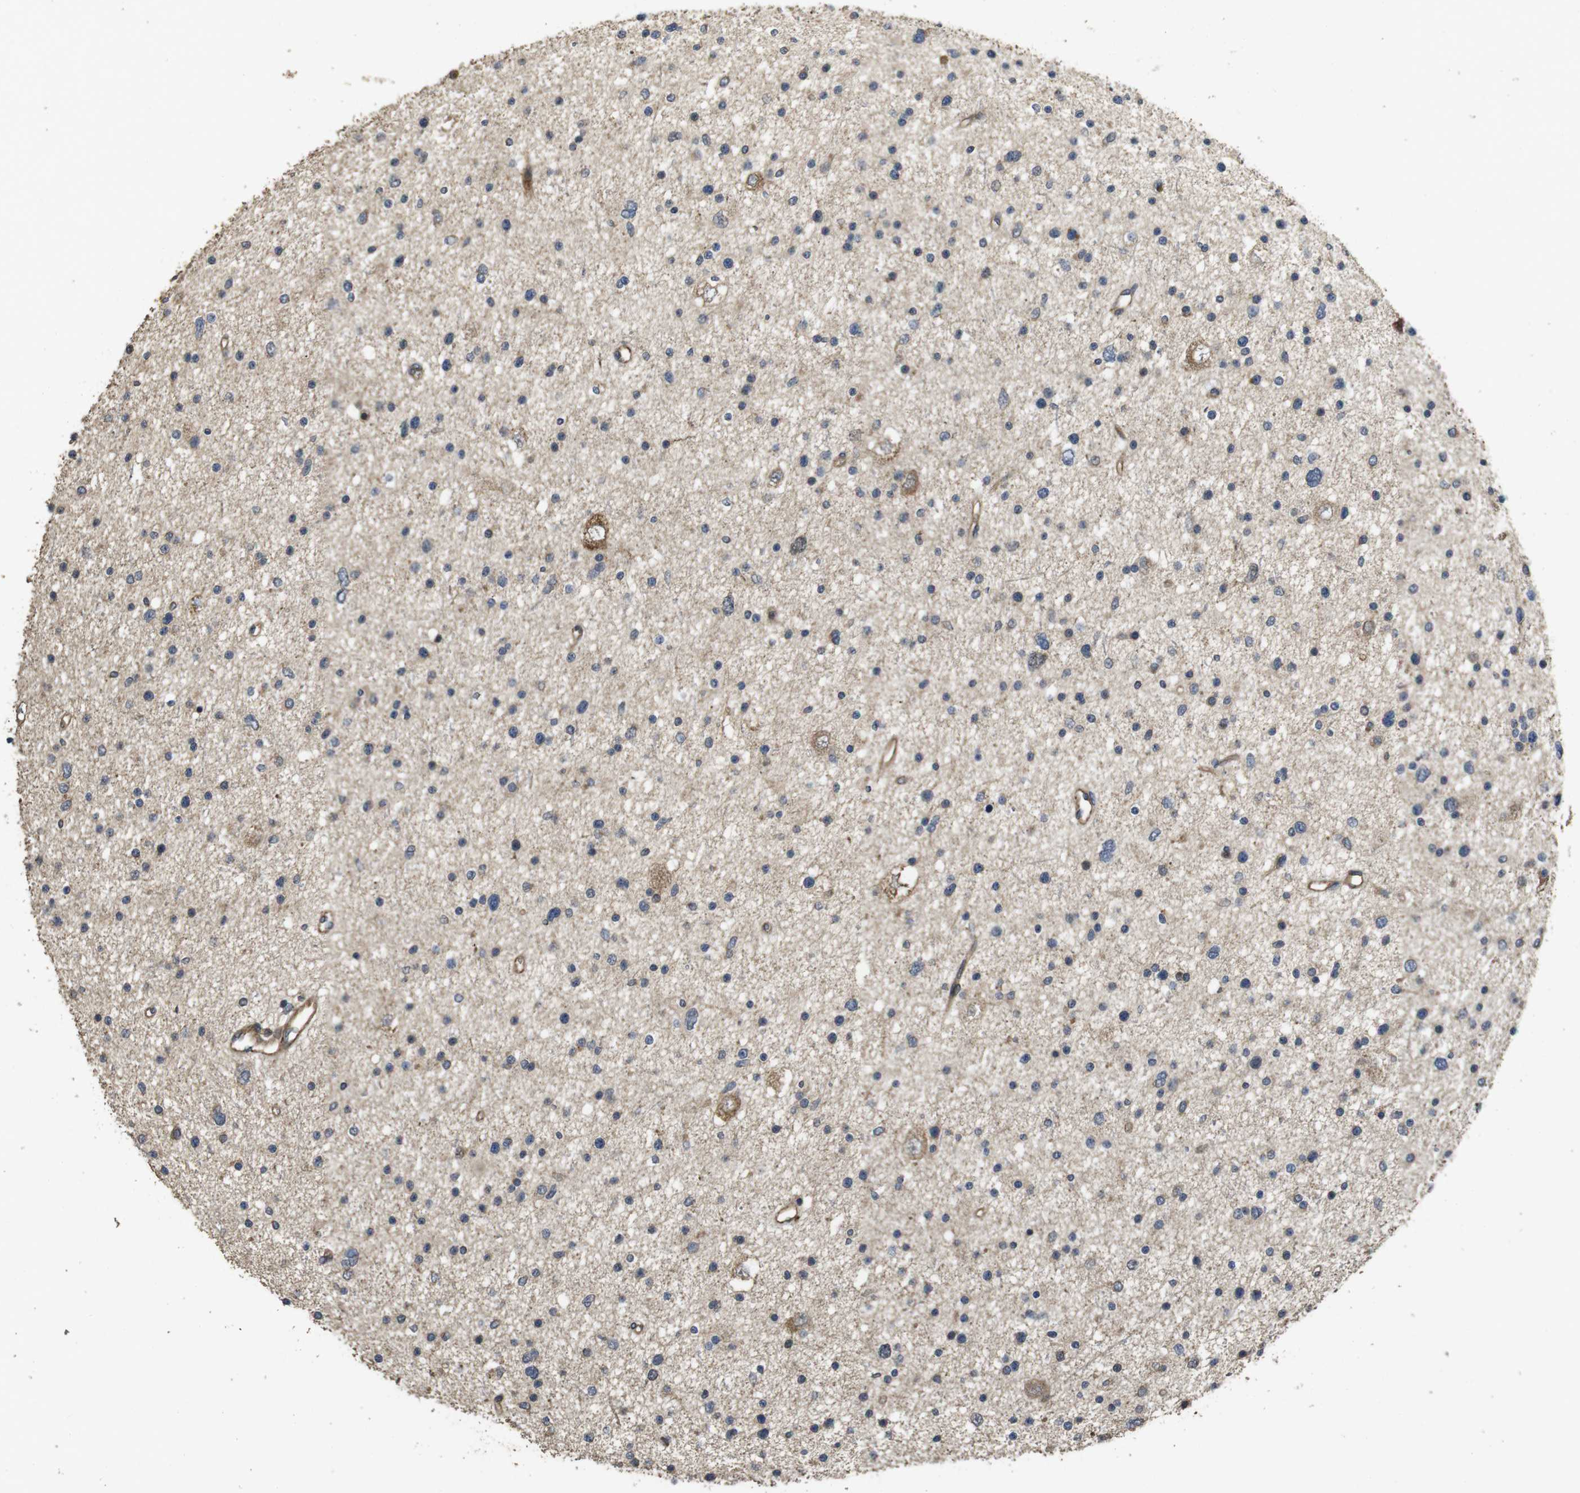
{"staining": {"intensity": "negative", "quantity": "none", "location": "none"}, "tissue": "glioma", "cell_type": "Tumor cells", "image_type": "cancer", "snomed": [{"axis": "morphology", "description": "Glioma, malignant, Low grade"}, {"axis": "topography", "description": "Brain"}], "caption": "IHC histopathology image of neoplastic tissue: human glioma stained with DAB displays no significant protein positivity in tumor cells.", "gene": "PCDHB10", "patient": {"sex": "female", "age": 37}}